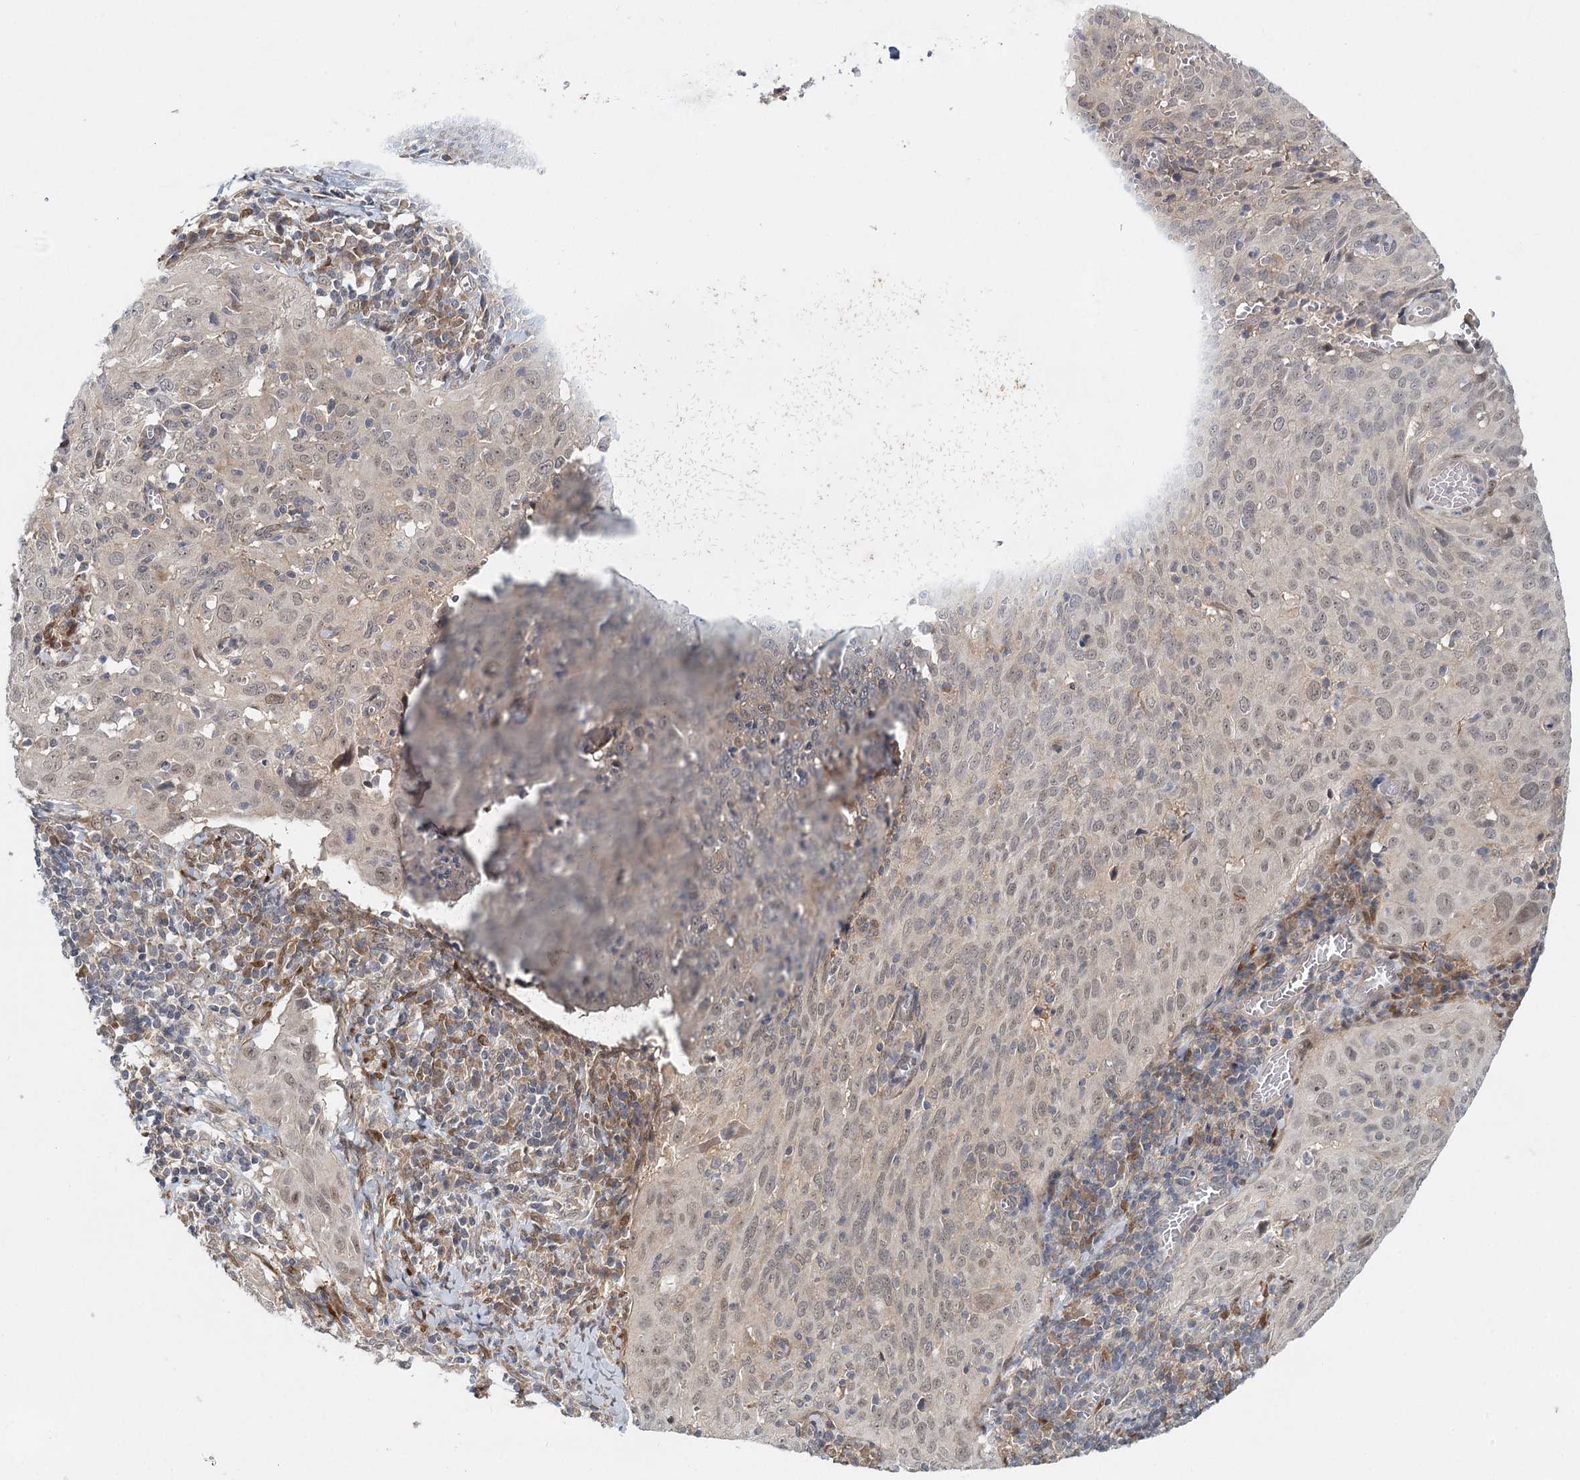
{"staining": {"intensity": "weak", "quantity": "<25%", "location": "nuclear"}, "tissue": "cervical cancer", "cell_type": "Tumor cells", "image_type": "cancer", "snomed": [{"axis": "morphology", "description": "Squamous cell carcinoma, NOS"}, {"axis": "topography", "description": "Cervix"}], "caption": "A micrograph of cervical cancer stained for a protein demonstrates no brown staining in tumor cells. (Brightfield microscopy of DAB (3,3'-diaminobenzidine) immunohistochemistry (IHC) at high magnification).", "gene": "AP3B1", "patient": {"sex": "female", "age": 31}}